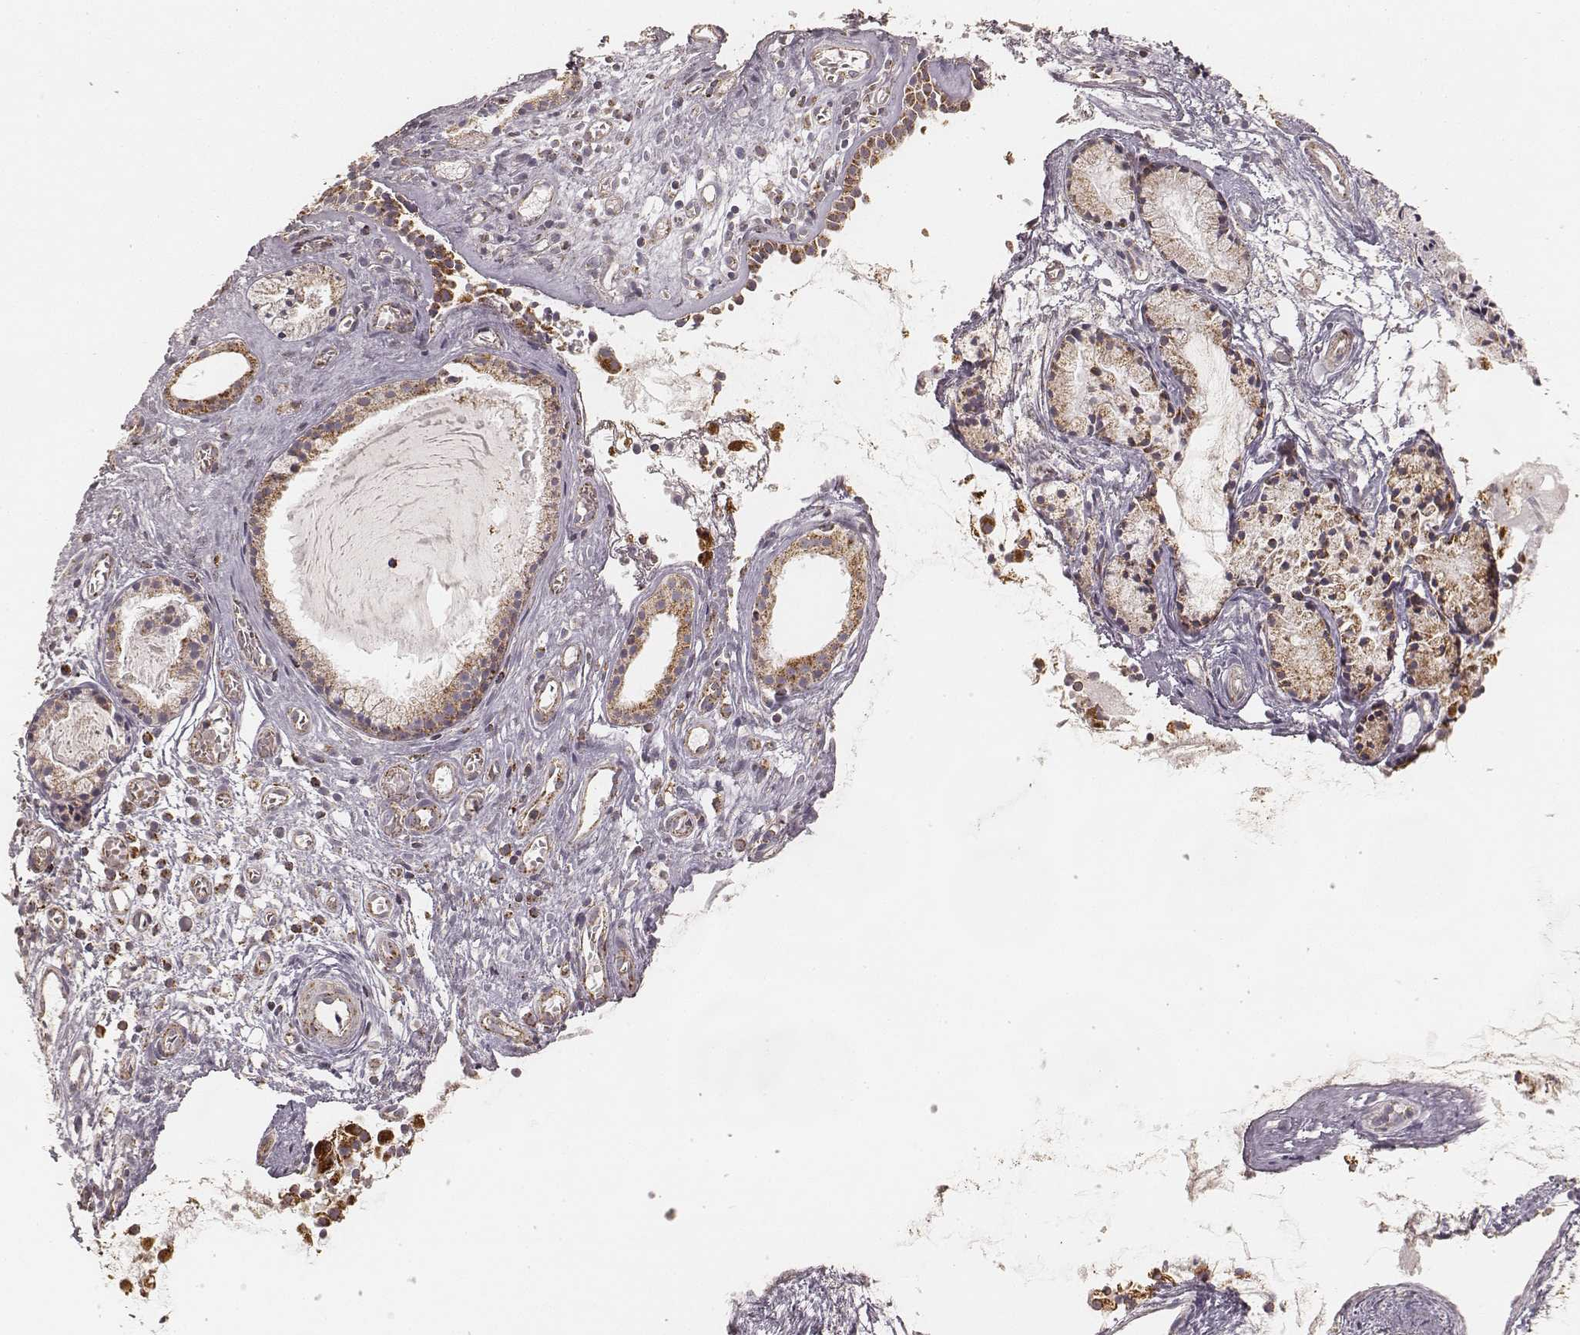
{"staining": {"intensity": "strong", "quantity": ">75%", "location": "cytoplasmic/membranous"}, "tissue": "nasopharynx", "cell_type": "Respiratory epithelial cells", "image_type": "normal", "snomed": [{"axis": "morphology", "description": "Normal tissue, NOS"}, {"axis": "topography", "description": "Nasopharynx"}], "caption": "Respiratory epithelial cells show high levels of strong cytoplasmic/membranous staining in about >75% of cells in normal nasopharynx. (DAB (3,3'-diaminobenzidine) = brown stain, brightfield microscopy at high magnification).", "gene": "CS", "patient": {"sex": "male", "age": 31}}